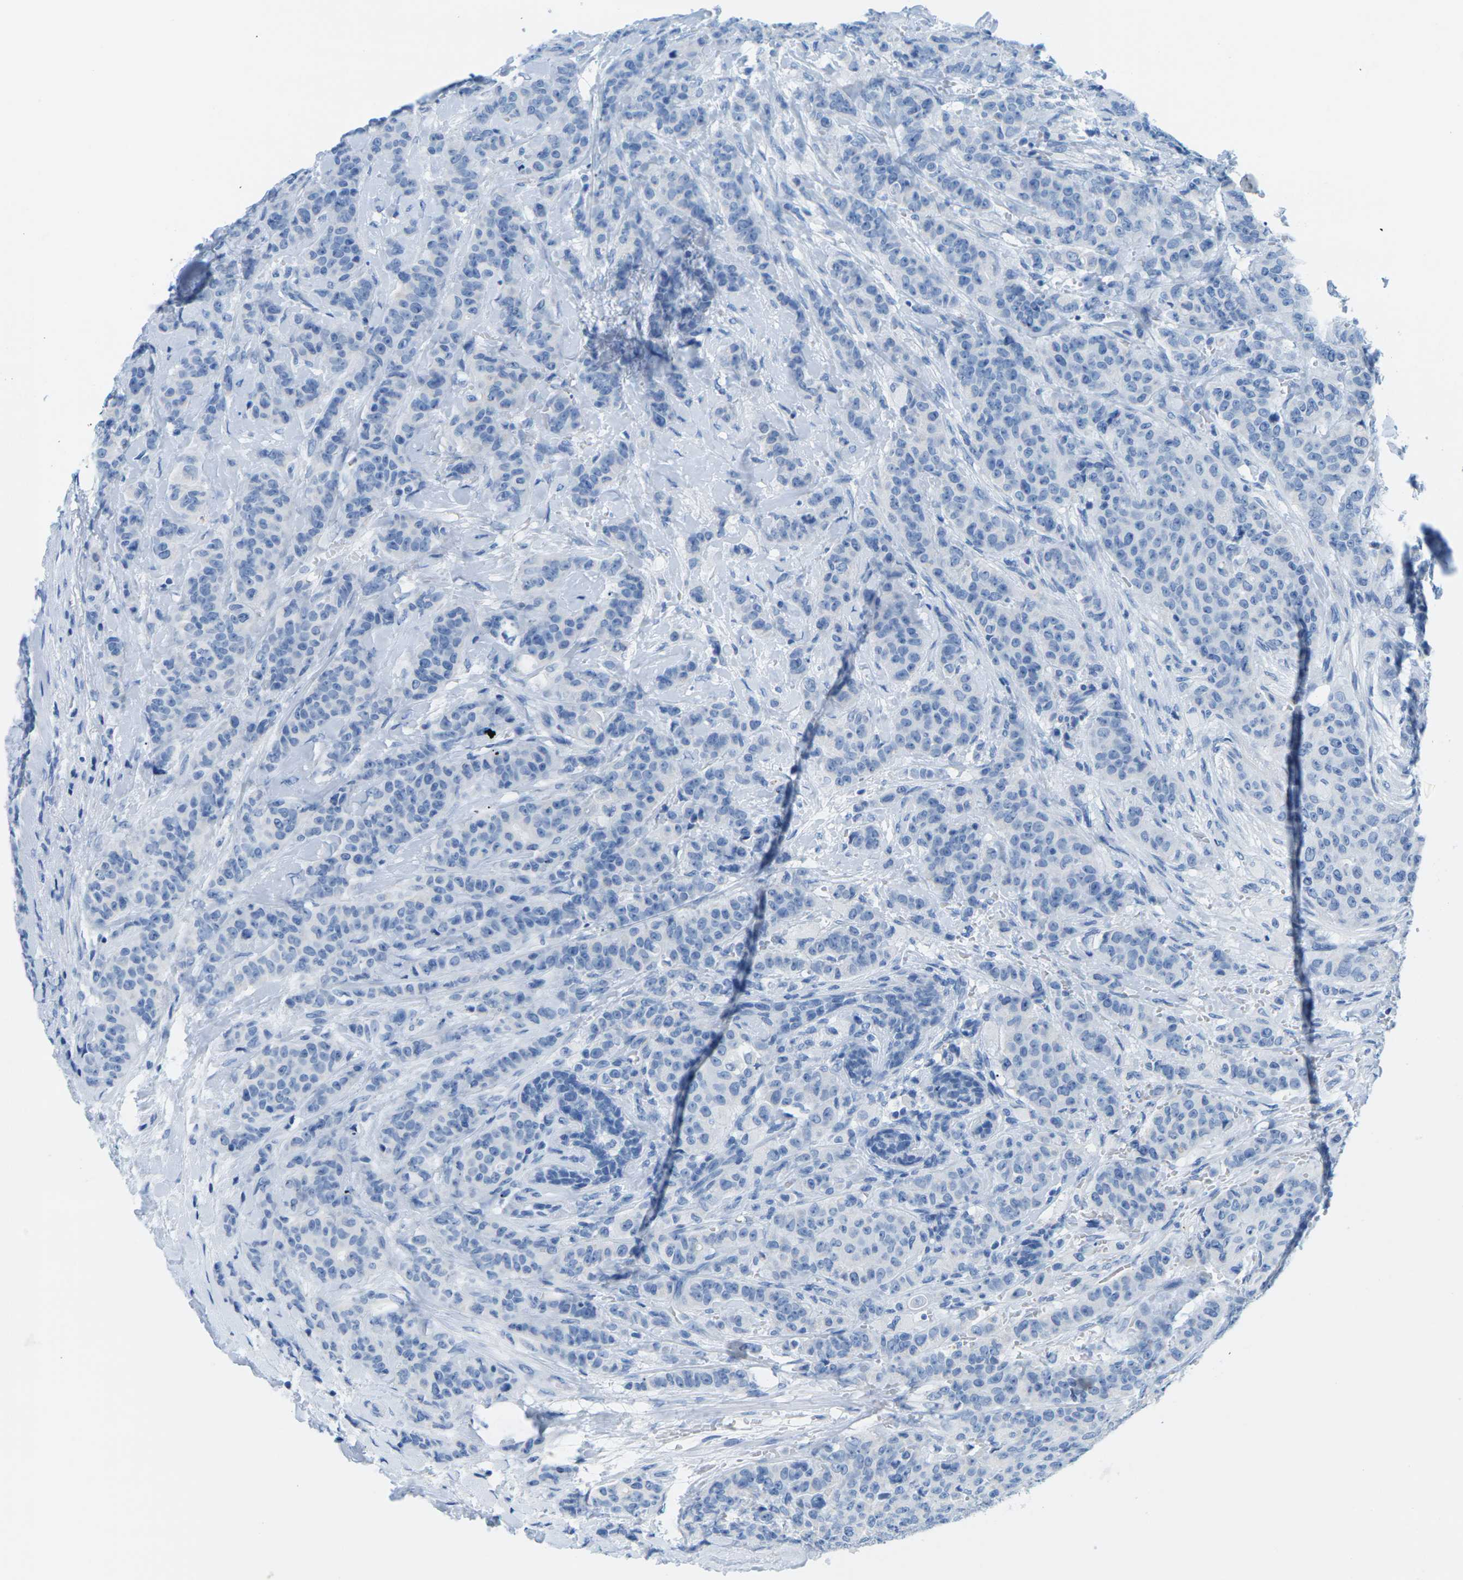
{"staining": {"intensity": "negative", "quantity": "none", "location": "none"}, "tissue": "breast cancer", "cell_type": "Tumor cells", "image_type": "cancer", "snomed": [{"axis": "morphology", "description": "Normal tissue, NOS"}, {"axis": "morphology", "description": "Duct carcinoma"}, {"axis": "topography", "description": "Breast"}], "caption": "Tumor cells are negative for protein expression in human breast invasive ductal carcinoma.", "gene": "SLC12A1", "patient": {"sex": "female", "age": 40}}